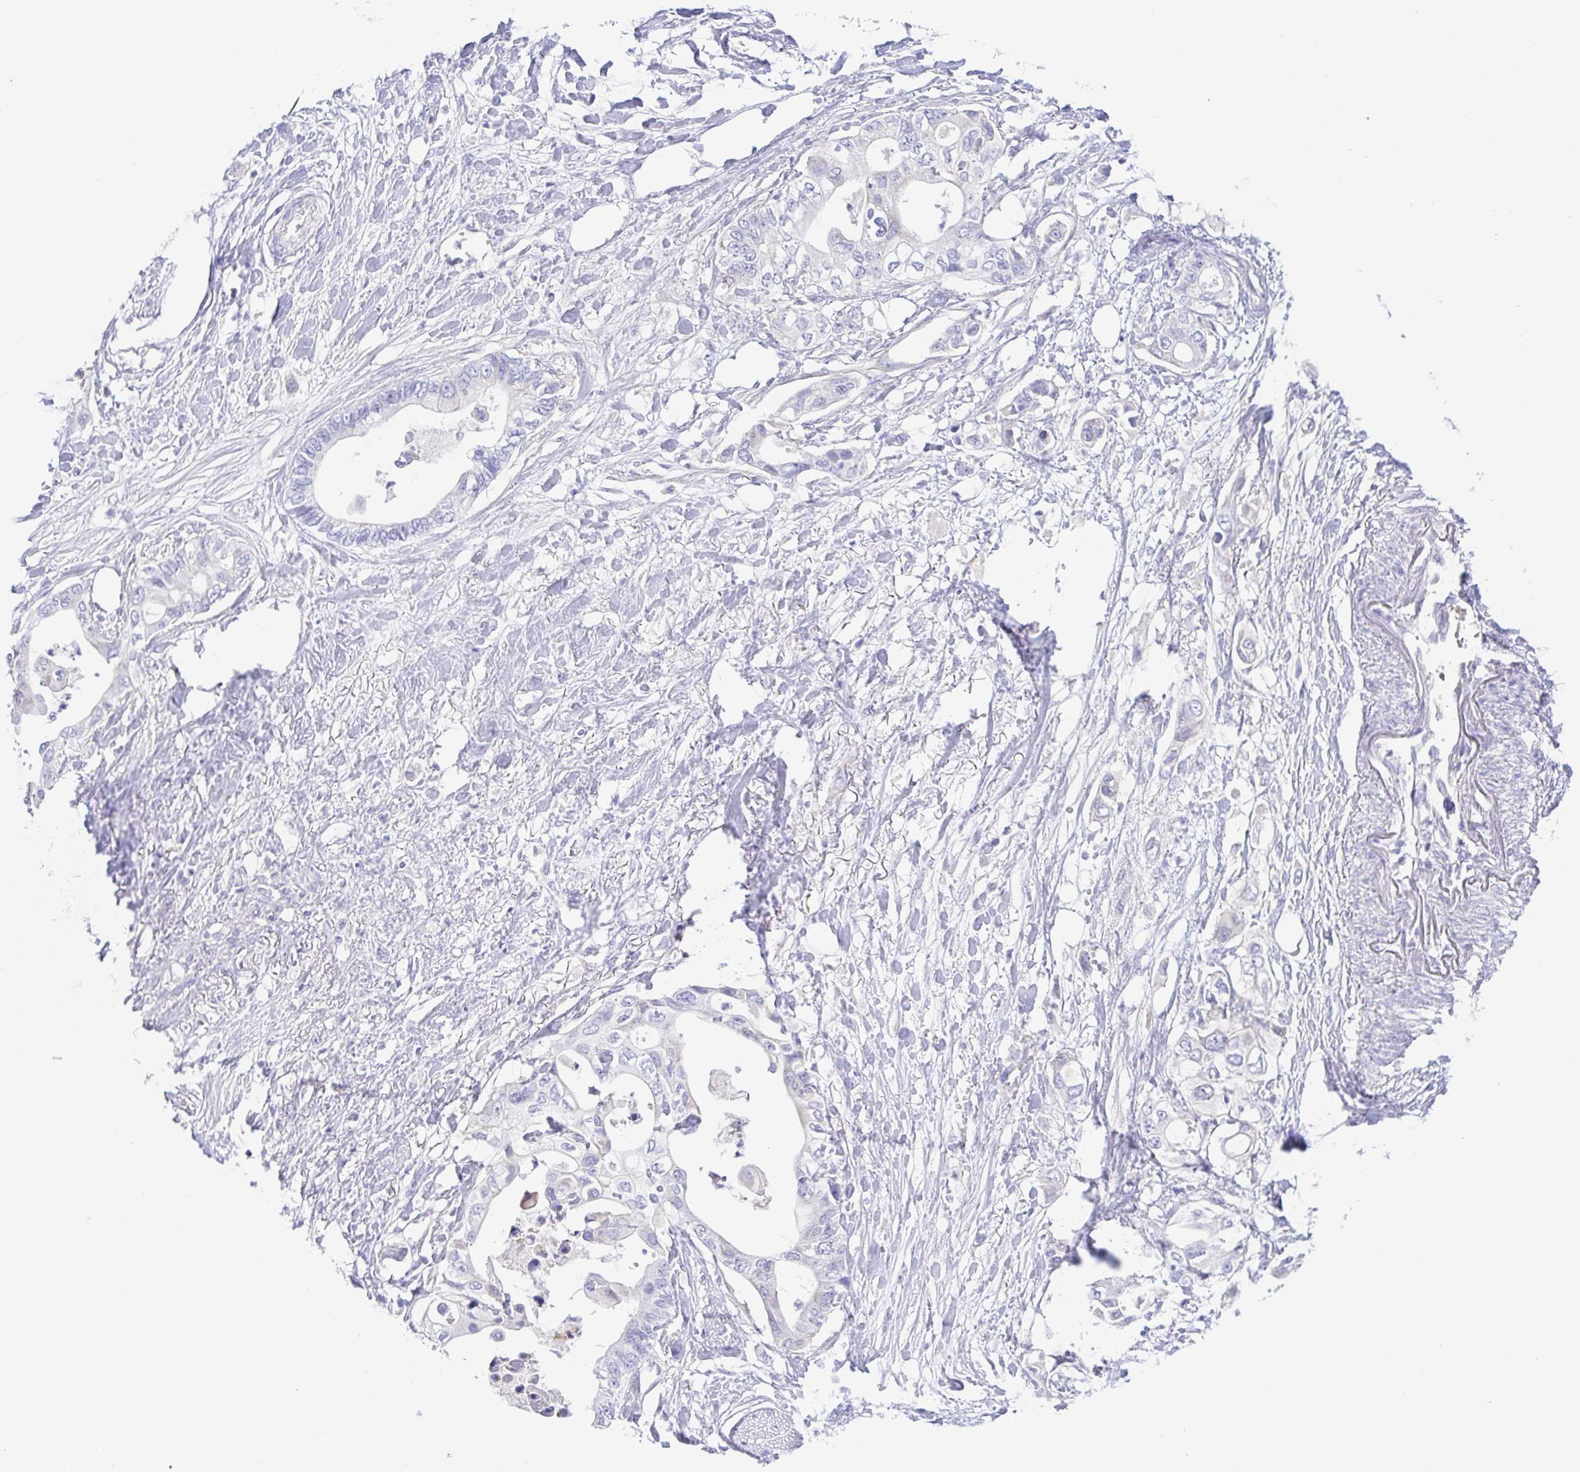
{"staining": {"intensity": "negative", "quantity": "none", "location": "none"}, "tissue": "pancreatic cancer", "cell_type": "Tumor cells", "image_type": "cancer", "snomed": [{"axis": "morphology", "description": "Adenocarcinoma, NOS"}, {"axis": "topography", "description": "Pancreas"}], "caption": "Immunohistochemistry (IHC) photomicrograph of neoplastic tissue: human pancreatic adenocarcinoma stained with DAB exhibits no significant protein staining in tumor cells.", "gene": "A1BG", "patient": {"sex": "female", "age": 63}}